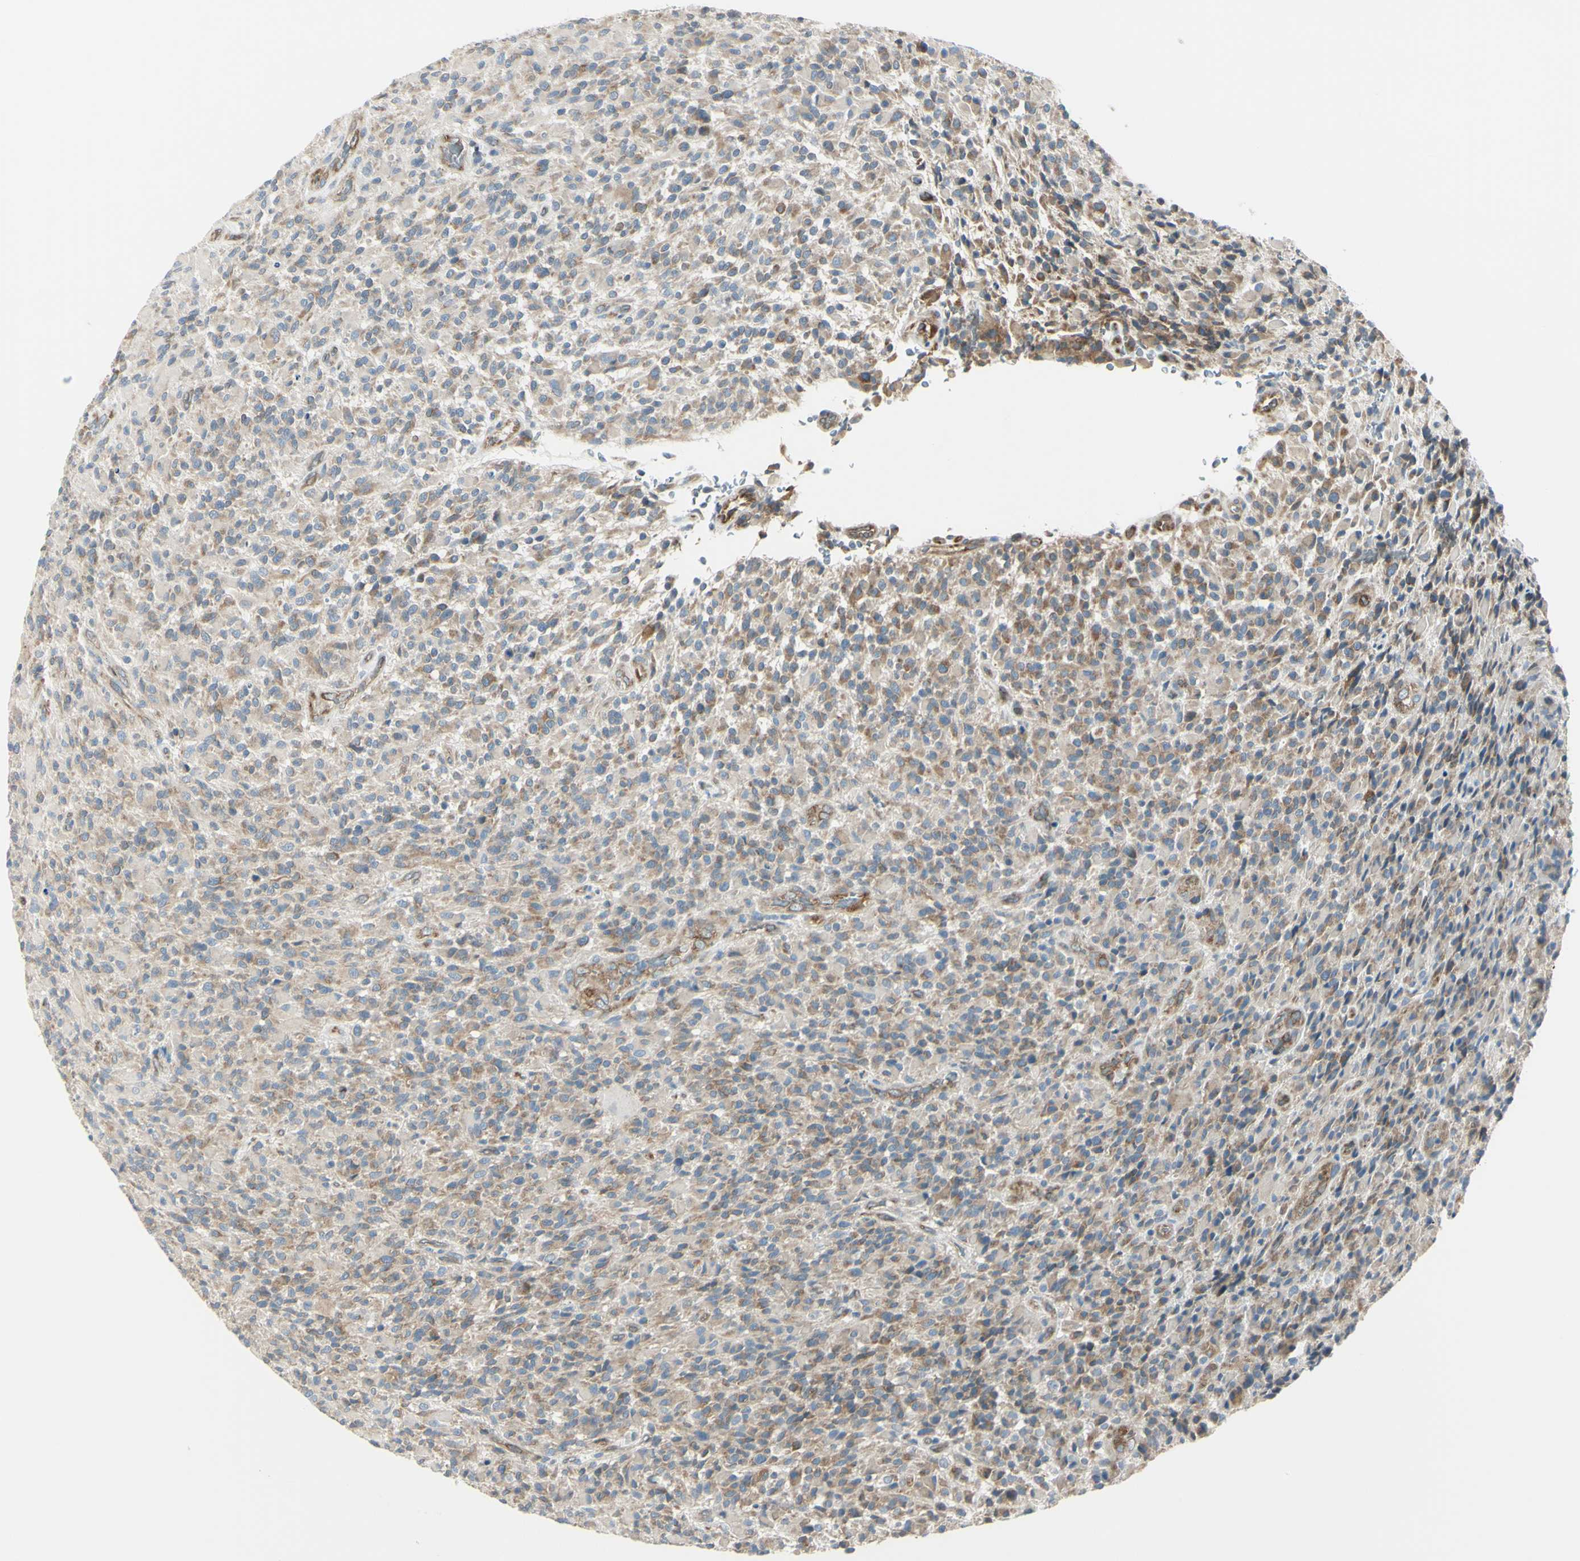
{"staining": {"intensity": "moderate", "quantity": ">75%", "location": "cytoplasmic/membranous"}, "tissue": "glioma", "cell_type": "Tumor cells", "image_type": "cancer", "snomed": [{"axis": "morphology", "description": "Glioma, malignant, High grade"}, {"axis": "topography", "description": "Brain"}], "caption": "DAB immunohistochemical staining of malignant glioma (high-grade) demonstrates moderate cytoplasmic/membranous protein expression in approximately >75% of tumor cells. The staining was performed using DAB to visualize the protein expression in brown, while the nuclei were stained in blue with hematoxylin (Magnification: 20x).", "gene": "SELENOS", "patient": {"sex": "male", "age": 71}}